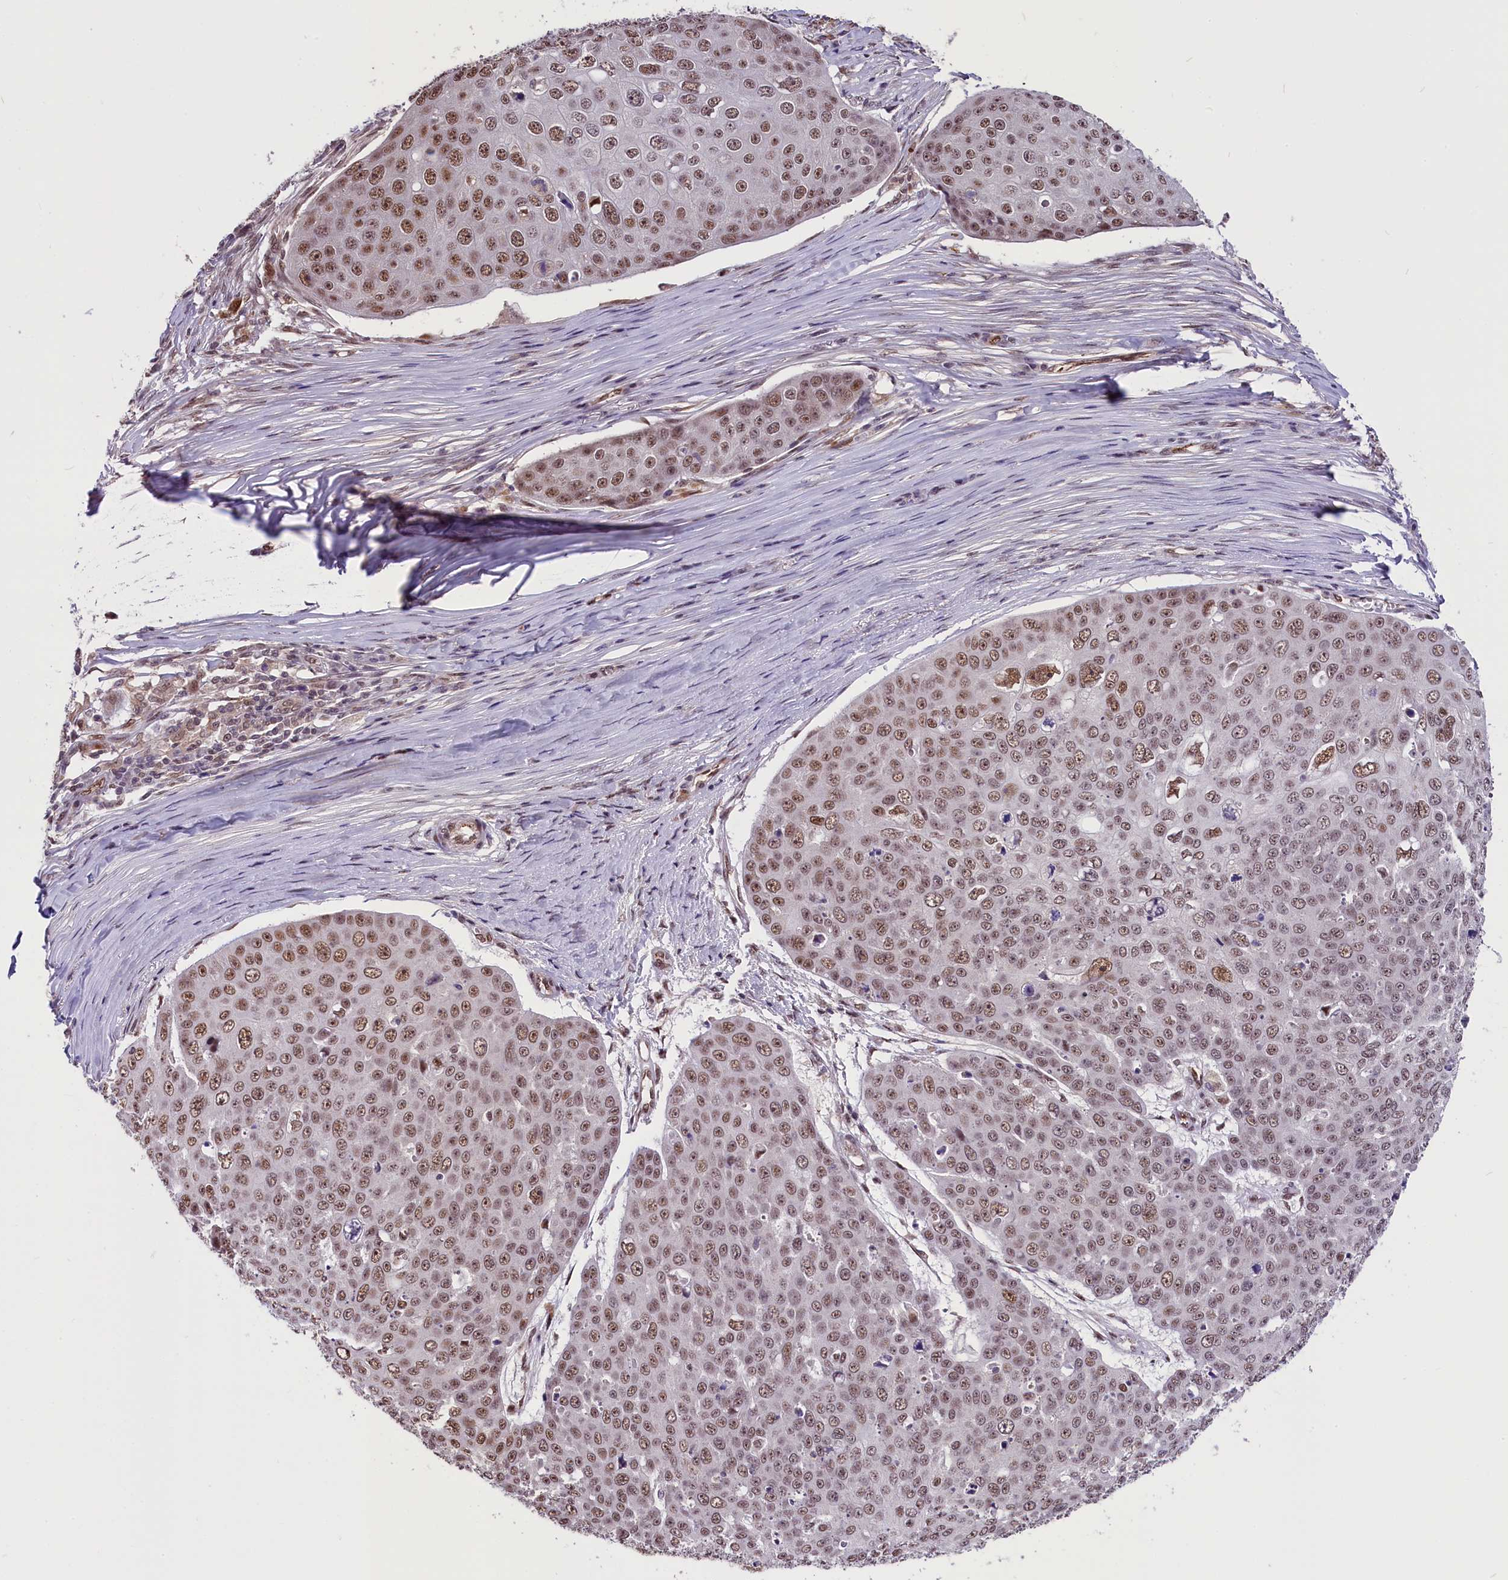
{"staining": {"intensity": "moderate", "quantity": ">75%", "location": "nuclear"}, "tissue": "skin cancer", "cell_type": "Tumor cells", "image_type": "cancer", "snomed": [{"axis": "morphology", "description": "Squamous cell carcinoma, NOS"}, {"axis": "topography", "description": "Skin"}], "caption": "Skin squamous cell carcinoma was stained to show a protein in brown. There is medium levels of moderate nuclear staining in about >75% of tumor cells. (DAB (3,3'-diaminobenzidine) = brown stain, brightfield microscopy at high magnification).", "gene": "MRPL54", "patient": {"sex": "male", "age": 71}}